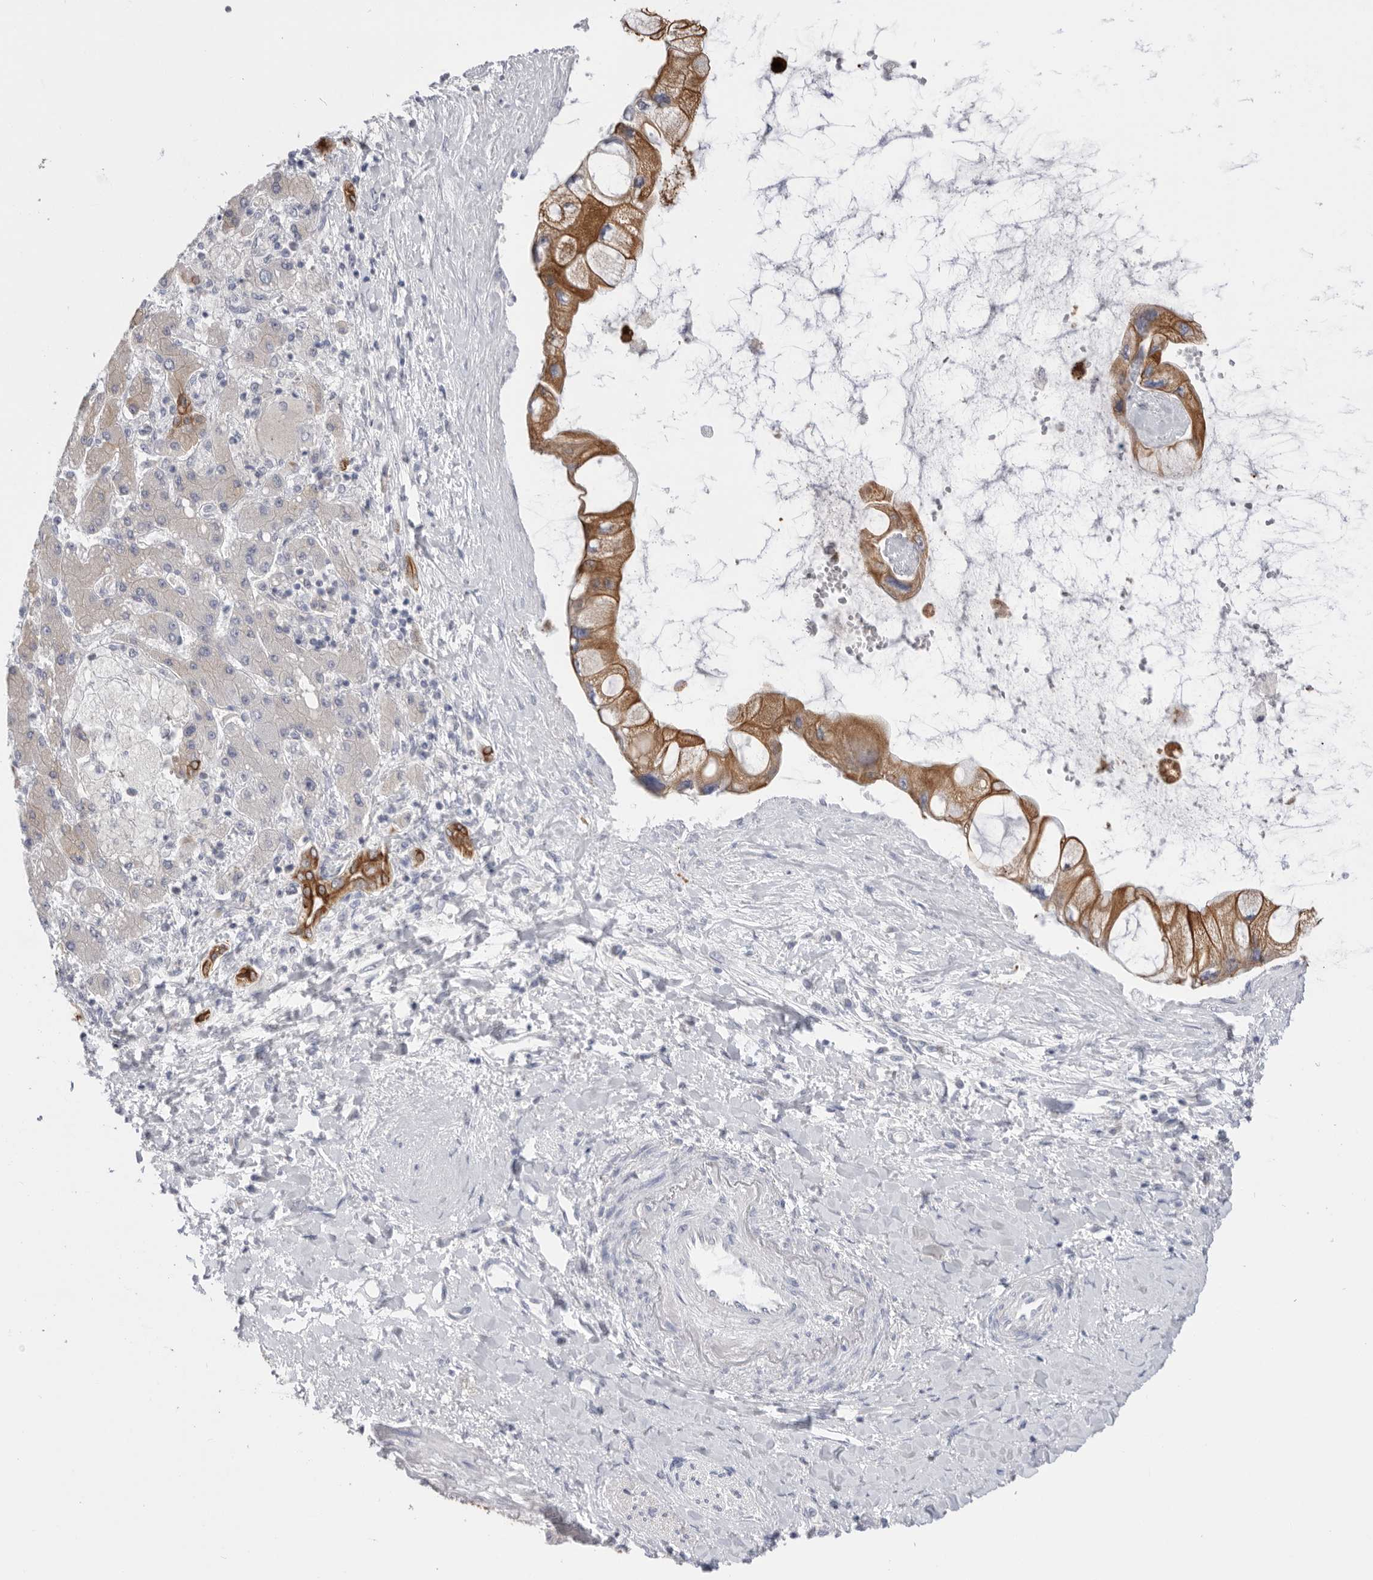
{"staining": {"intensity": "moderate", "quantity": ">75%", "location": "cytoplasmic/membranous"}, "tissue": "liver cancer", "cell_type": "Tumor cells", "image_type": "cancer", "snomed": [{"axis": "morphology", "description": "Cholangiocarcinoma"}, {"axis": "topography", "description": "Liver"}], "caption": "A high-resolution histopathology image shows immunohistochemistry staining of liver cancer, which displays moderate cytoplasmic/membranous positivity in approximately >75% of tumor cells.", "gene": "MTFR1L", "patient": {"sex": "male", "age": 50}}